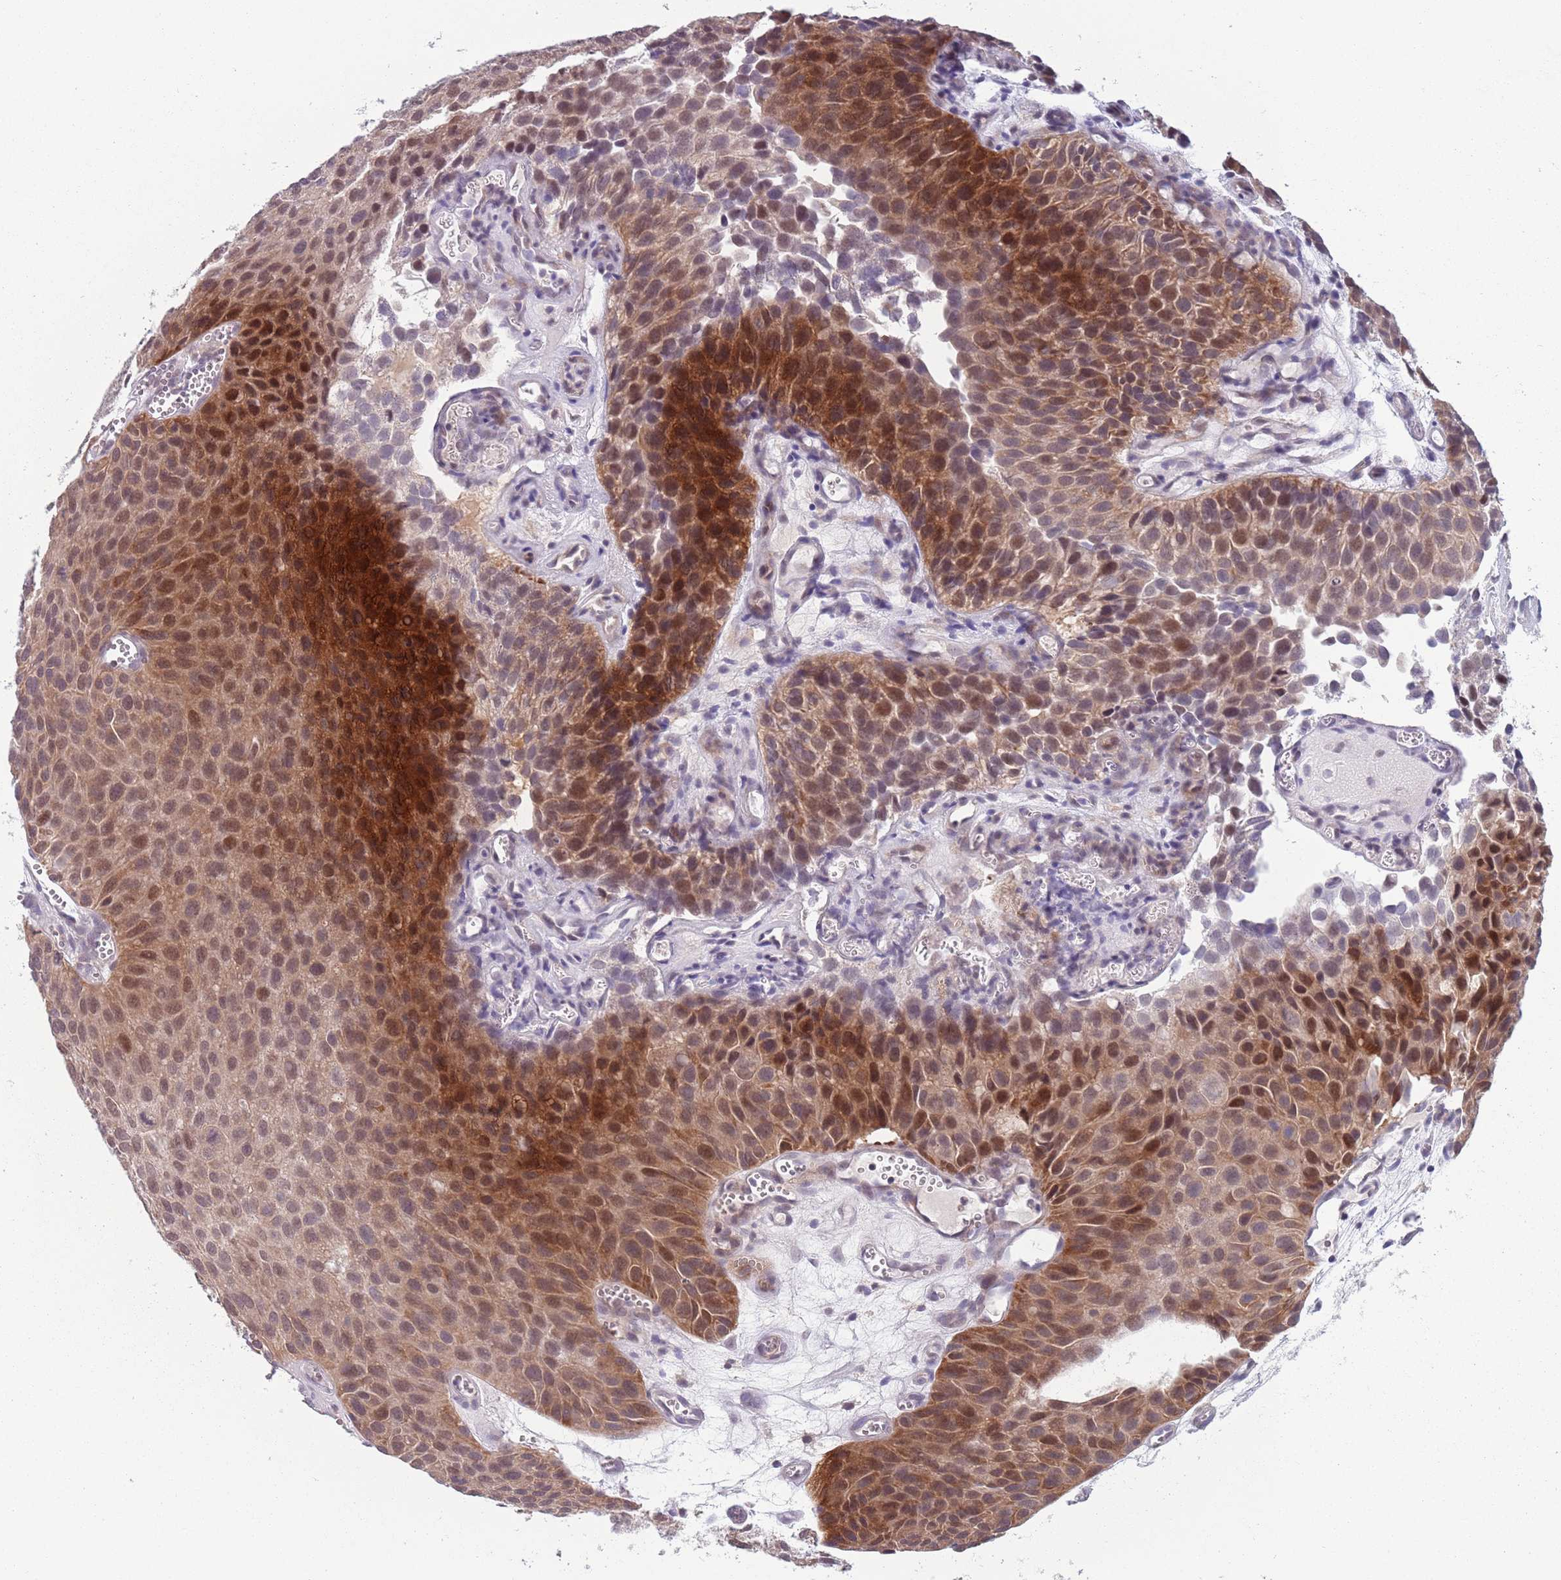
{"staining": {"intensity": "moderate", "quantity": ">75%", "location": "cytoplasmic/membranous,nuclear"}, "tissue": "urothelial cancer", "cell_type": "Tumor cells", "image_type": "cancer", "snomed": [{"axis": "morphology", "description": "Urothelial carcinoma, Low grade"}, {"axis": "topography", "description": "Urinary bladder"}], "caption": "Immunohistochemistry (IHC) histopathology image of human urothelial carcinoma (low-grade) stained for a protein (brown), which shows medium levels of moderate cytoplasmic/membranous and nuclear positivity in approximately >75% of tumor cells.", "gene": "CLNS1A", "patient": {"sex": "male", "age": 88}}